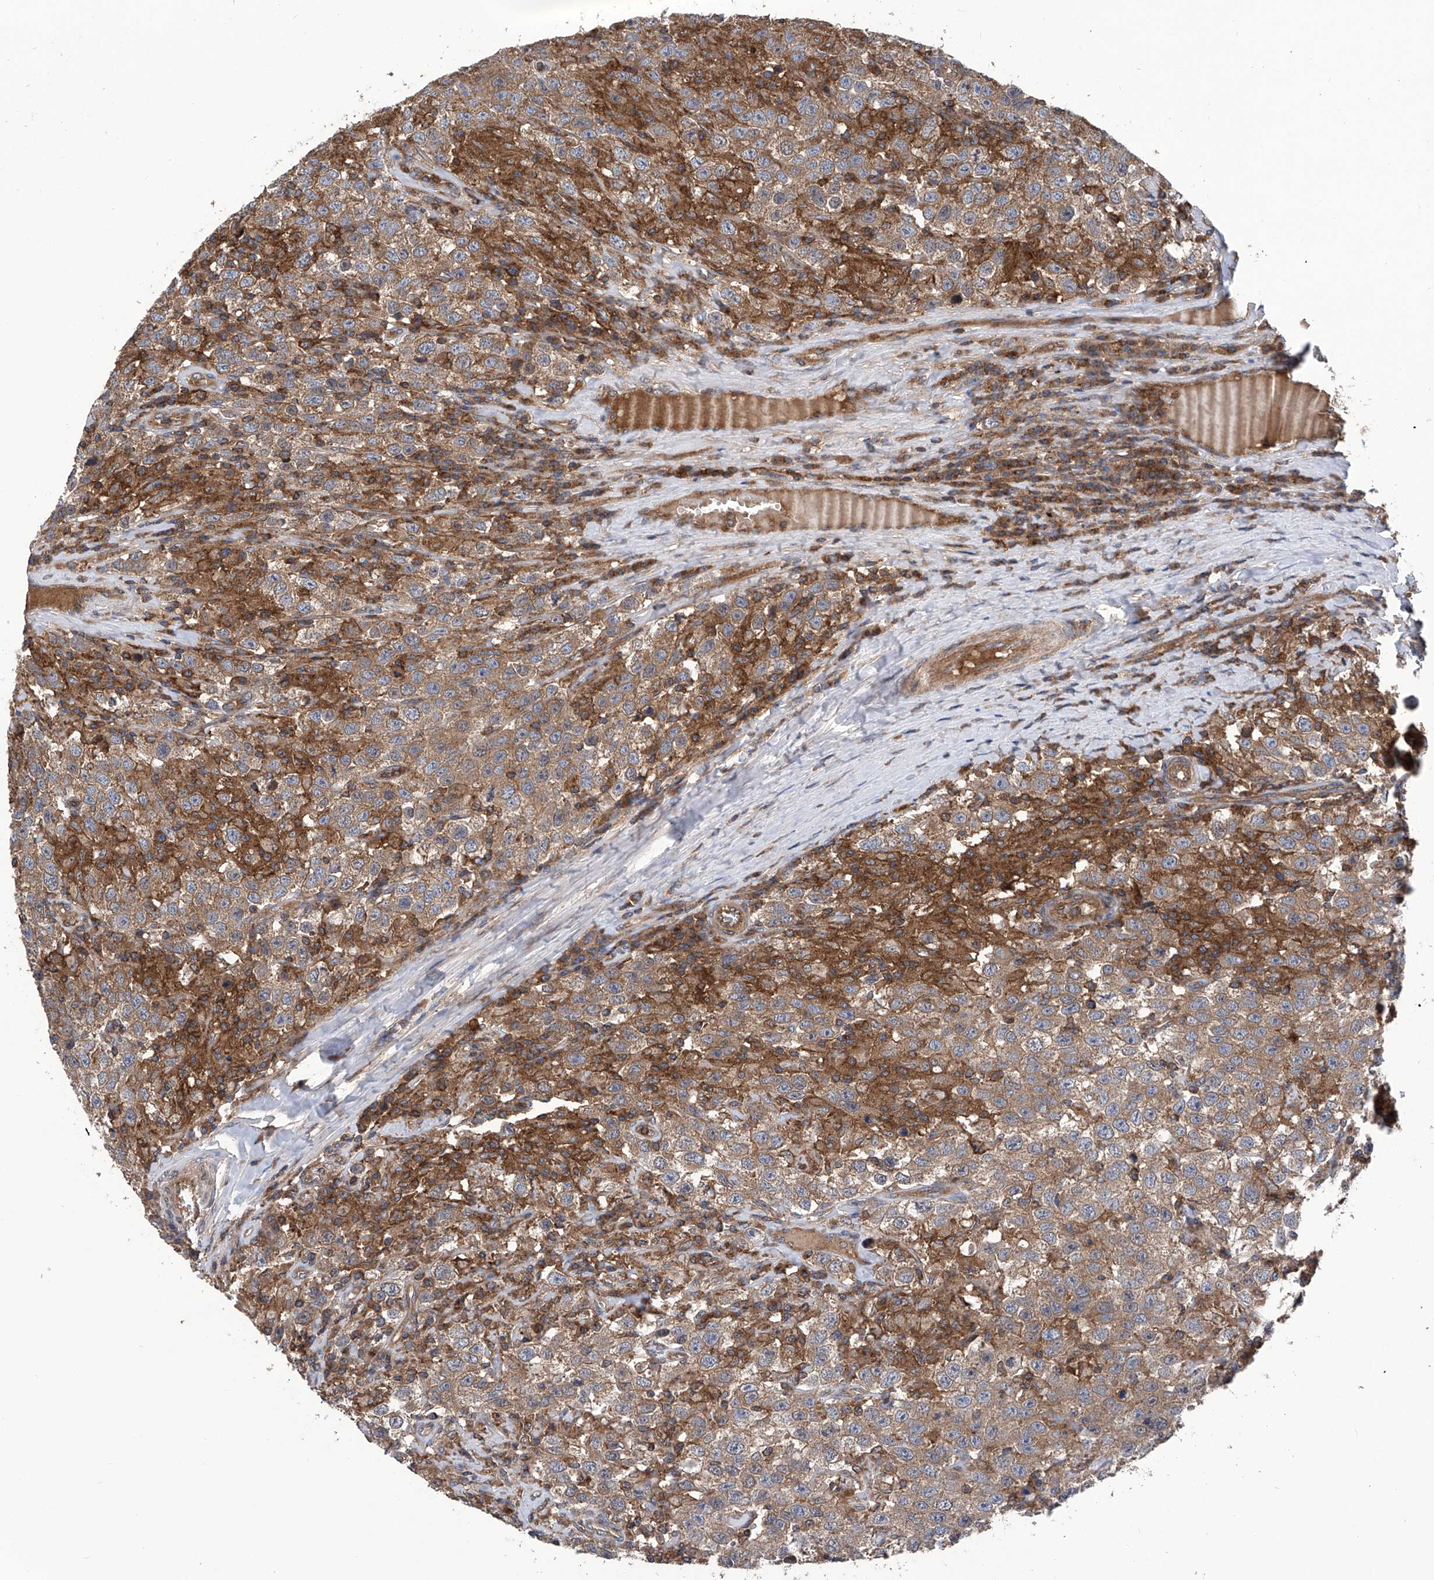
{"staining": {"intensity": "moderate", "quantity": ">75%", "location": "cytoplasmic/membranous"}, "tissue": "testis cancer", "cell_type": "Tumor cells", "image_type": "cancer", "snomed": [{"axis": "morphology", "description": "Seminoma, NOS"}, {"axis": "topography", "description": "Testis"}], "caption": "Seminoma (testis) stained with a brown dye demonstrates moderate cytoplasmic/membranous positive staining in about >75% of tumor cells.", "gene": "SMAP1", "patient": {"sex": "male", "age": 41}}